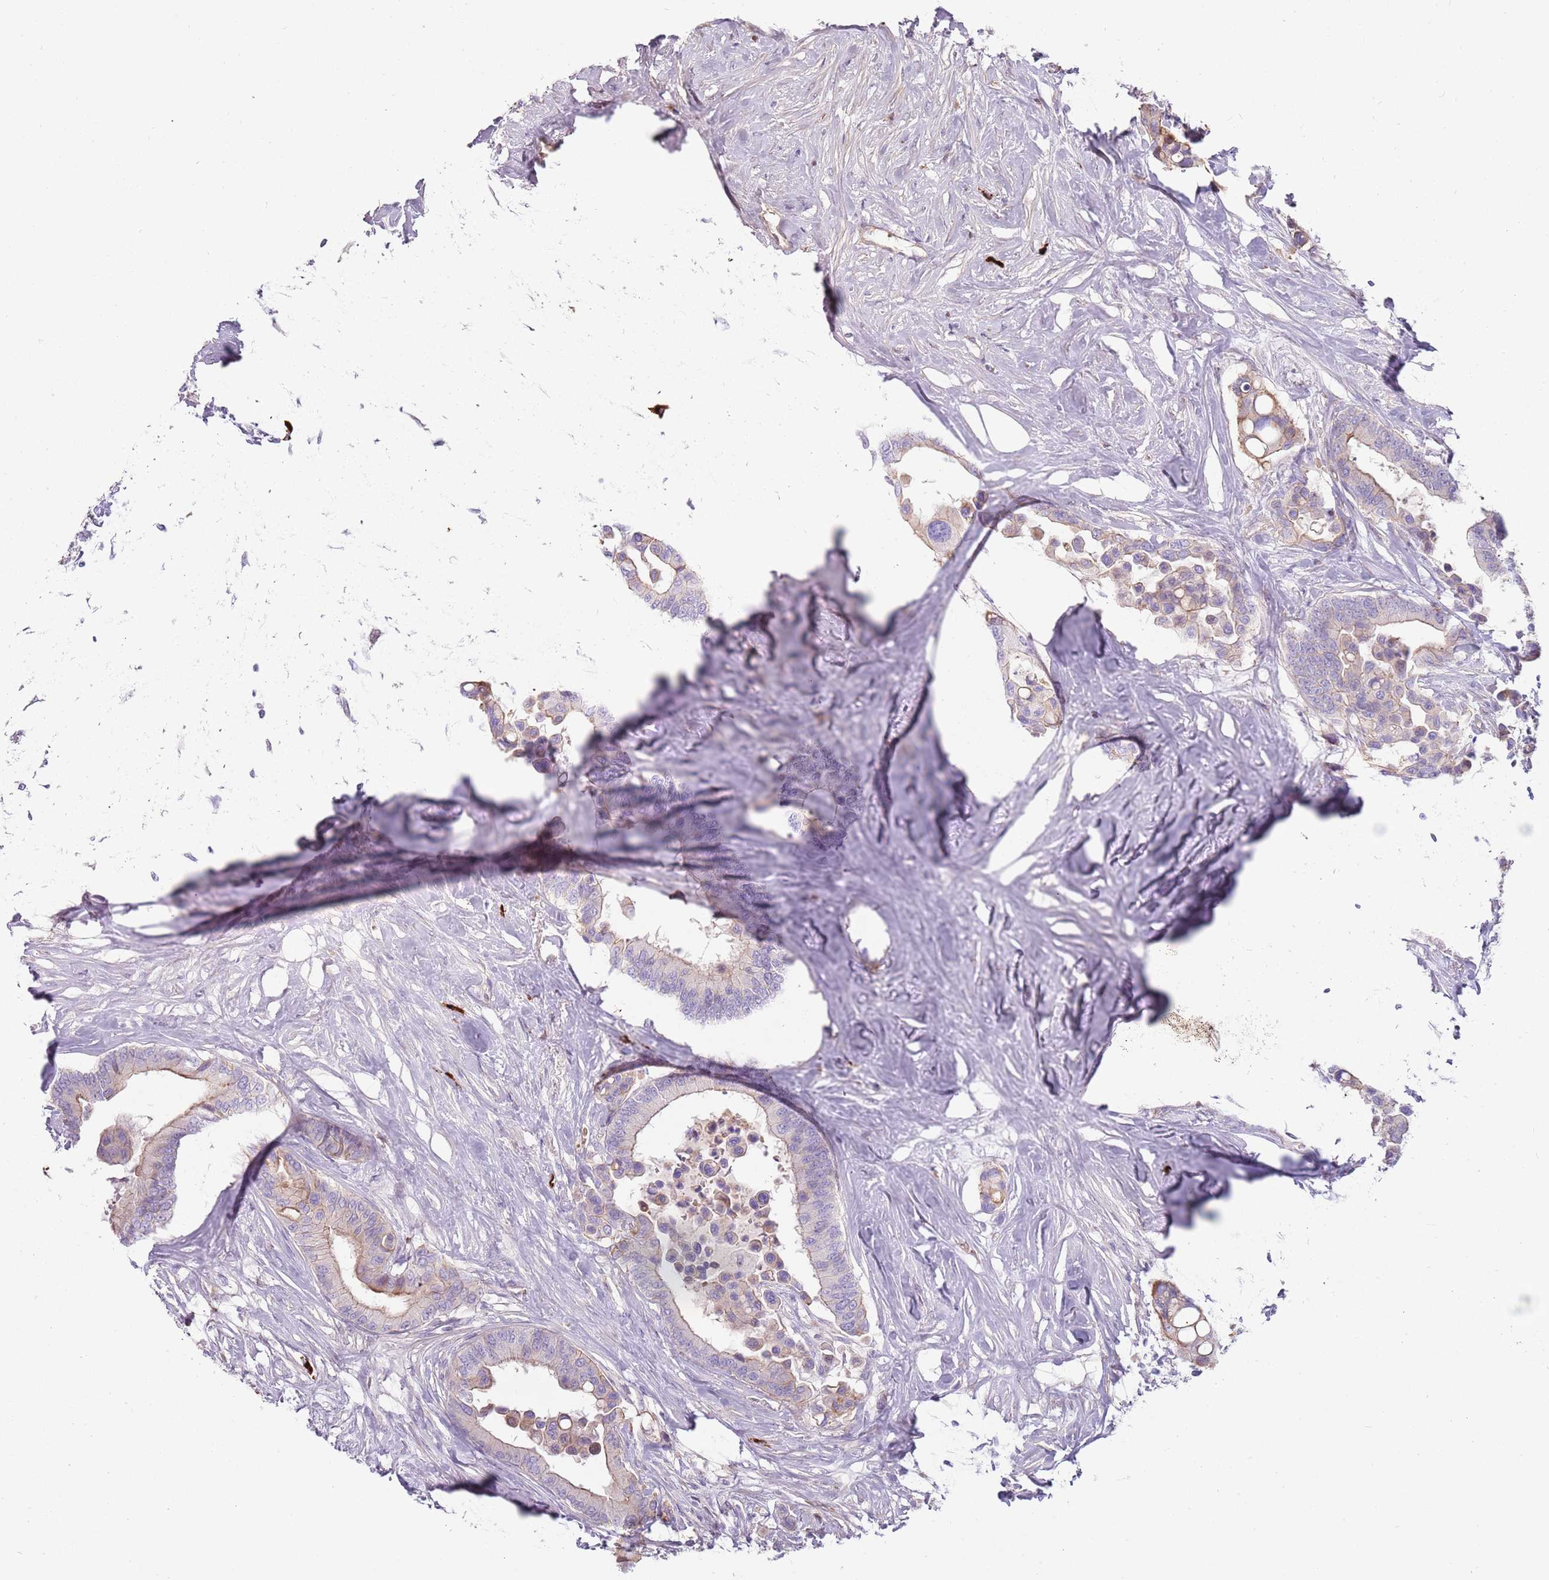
{"staining": {"intensity": "weak", "quantity": "25%-75%", "location": "cytoplasmic/membranous"}, "tissue": "colorectal cancer", "cell_type": "Tumor cells", "image_type": "cancer", "snomed": [{"axis": "morphology", "description": "Normal tissue, NOS"}, {"axis": "morphology", "description": "Adenocarcinoma, NOS"}, {"axis": "topography", "description": "Colon"}], "caption": "Brown immunohistochemical staining in colorectal adenocarcinoma shows weak cytoplasmic/membranous expression in about 25%-75% of tumor cells.", "gene": "MCUB", "patient": {"sex": "male", "age": 82}}